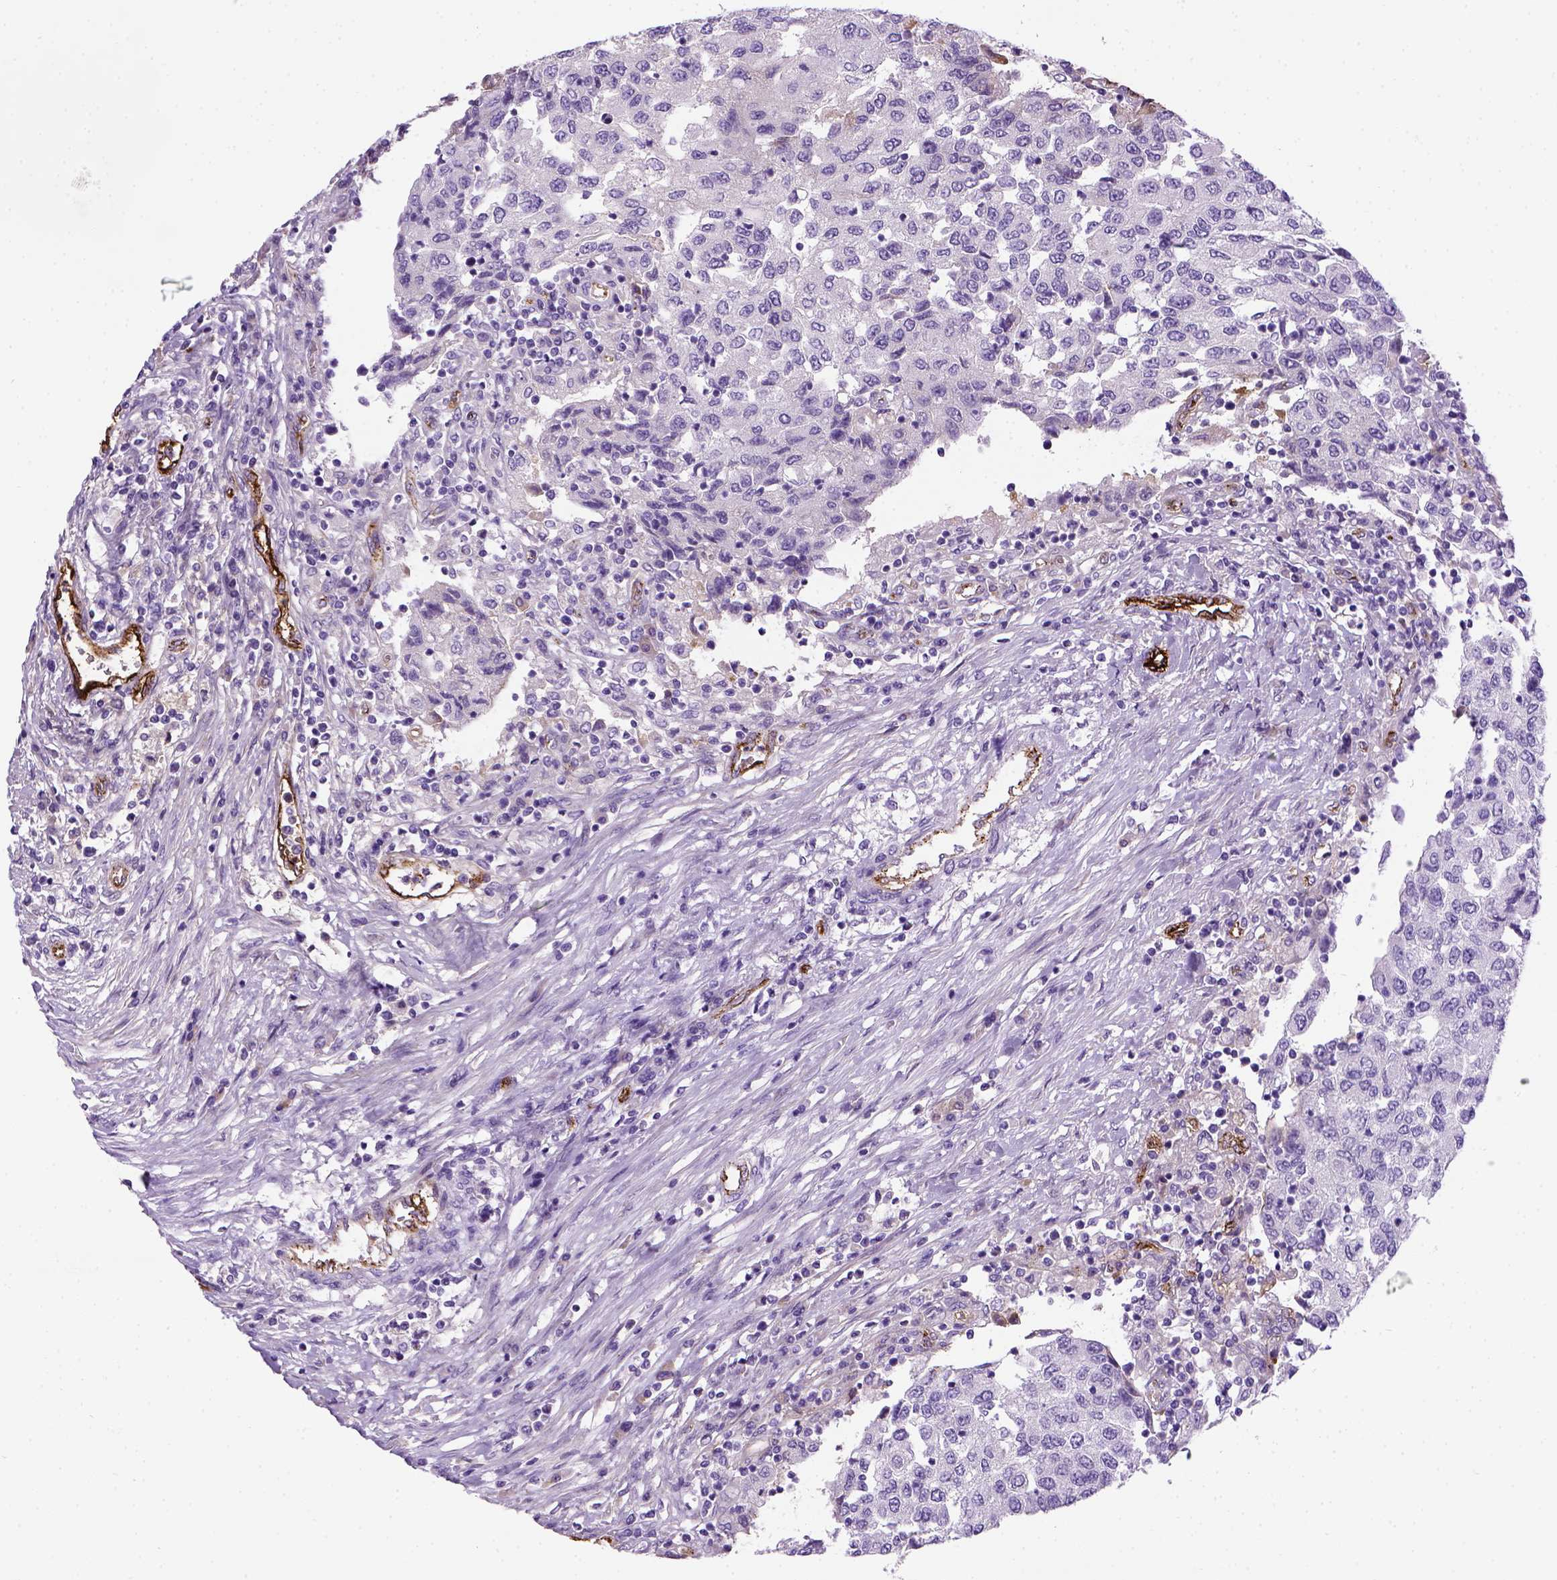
{"staining": {"intensity": "negative", "quantity": "none", "location": "none"}, "tissue": "urothelial cancer", "cell_type": "Tumor cells", "image_type": "cancer", "snomed": [{"axis": "morphology", "description": "Urothelial carcinoma, High grade"}, {"axis": "topography", "description": "Urinary bladder"}], "caption": "This is a photomicrograph of immunohistochemistry staining of urothelial cancer, which shows no expression in tumor cells.", "gene": "VWF", "patient": {"sex": "female", "age": 78}}